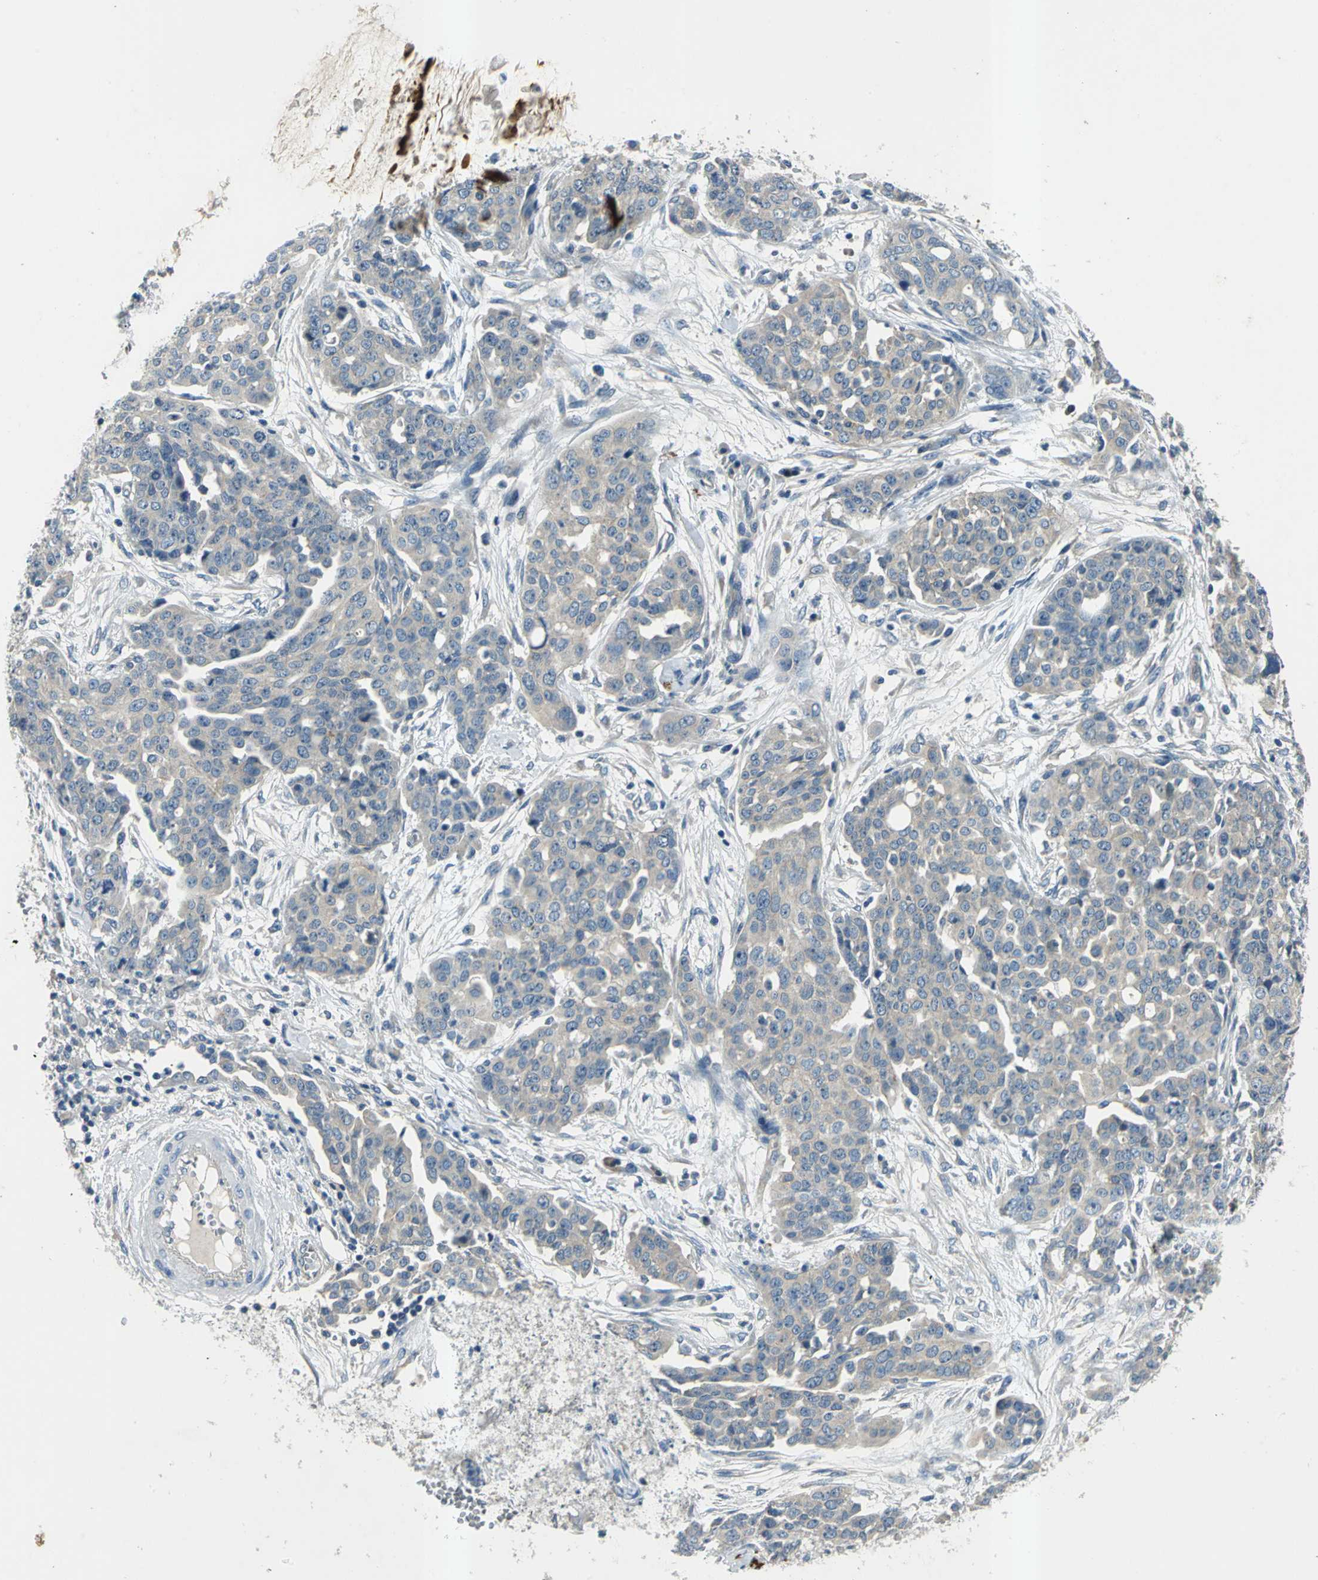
{"staining": {"intensity": "weak", "quantity": "<25%", "location": "cytoplasmic/membranous"}, "tissue": "ovarian cancer", "cell_type": "Tumor cells", "image_type": "cancer", "snomed": [{"axis": "morphology", "description": "Cystadenocarcinoma, serous, NOS"}, {"axis": "topography", "description": "Soft tissue"}, {"axis": "topography", "description": "Ovary"}], "caption": "This is an immunohistochemistry (IHC) histopathology image of ovarian cancer (serous cystadenocarcinoma). There is no expression in tumor cells.", "gene": "SLC16A7", "patient": {"sex": "female", "age": 57}}